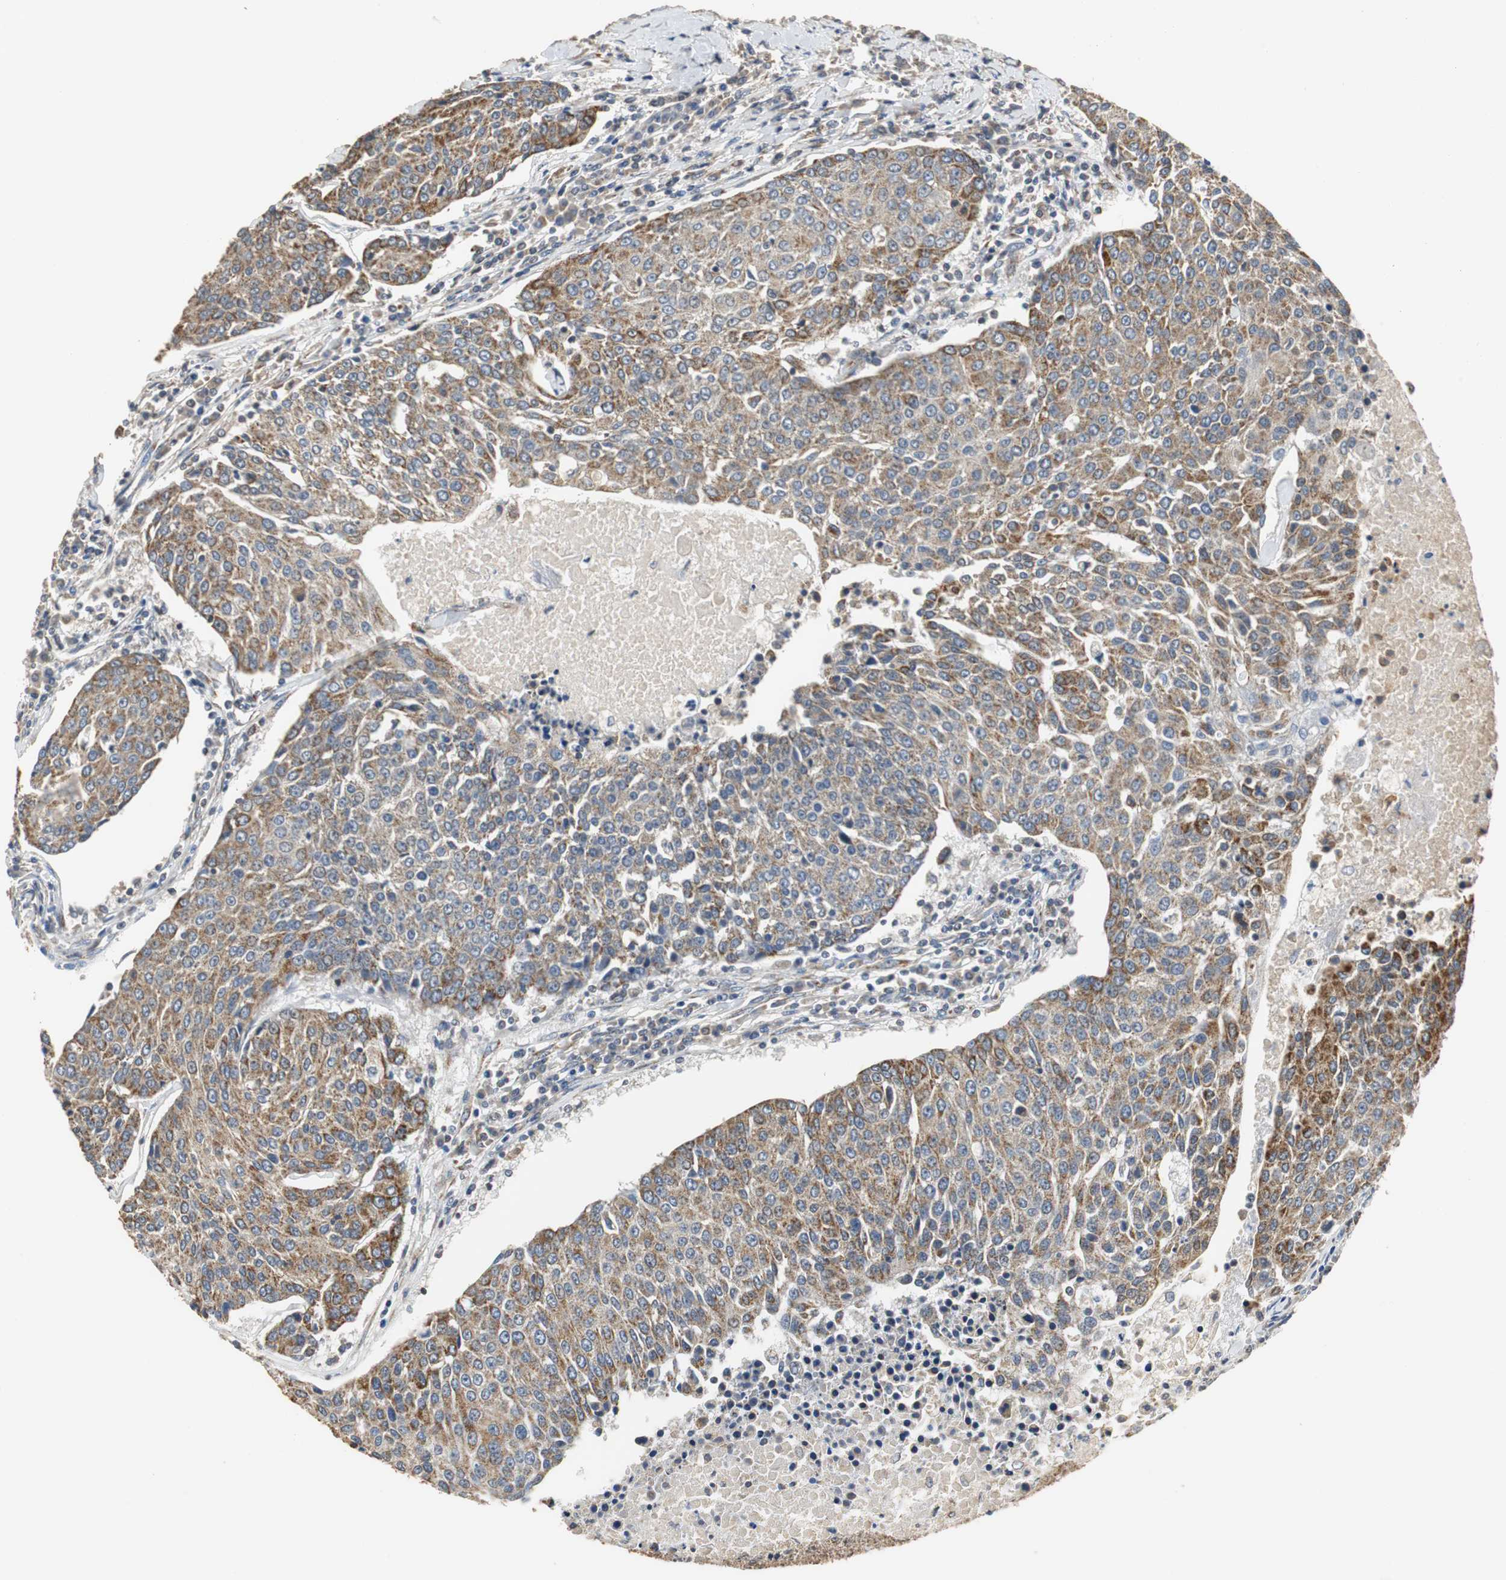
{"staining": {"intensity": "moderate", "quantity": ">75%", "location": "cytoplasmic/membranous"}, "tissue": "urothelial cancer", "cell_type": "Tumor cells", "image_type": "cancer", "snomed": [{"axis": "morphology", "description": "Urothelial carcinoma, High grade"}, {"axis": "topography", "description": "Urinary bladder"}], "caption": "DAB (3,3'-diaminobenzidine) immunohistochemical staining of human urothelial carcinoma (high-grade) displays moderate cytoplasmic/membranous protein positivity in about >75% of tumor cells.", "gene": "HMGCL", "patient": {"sex": "female", "age": 85}}